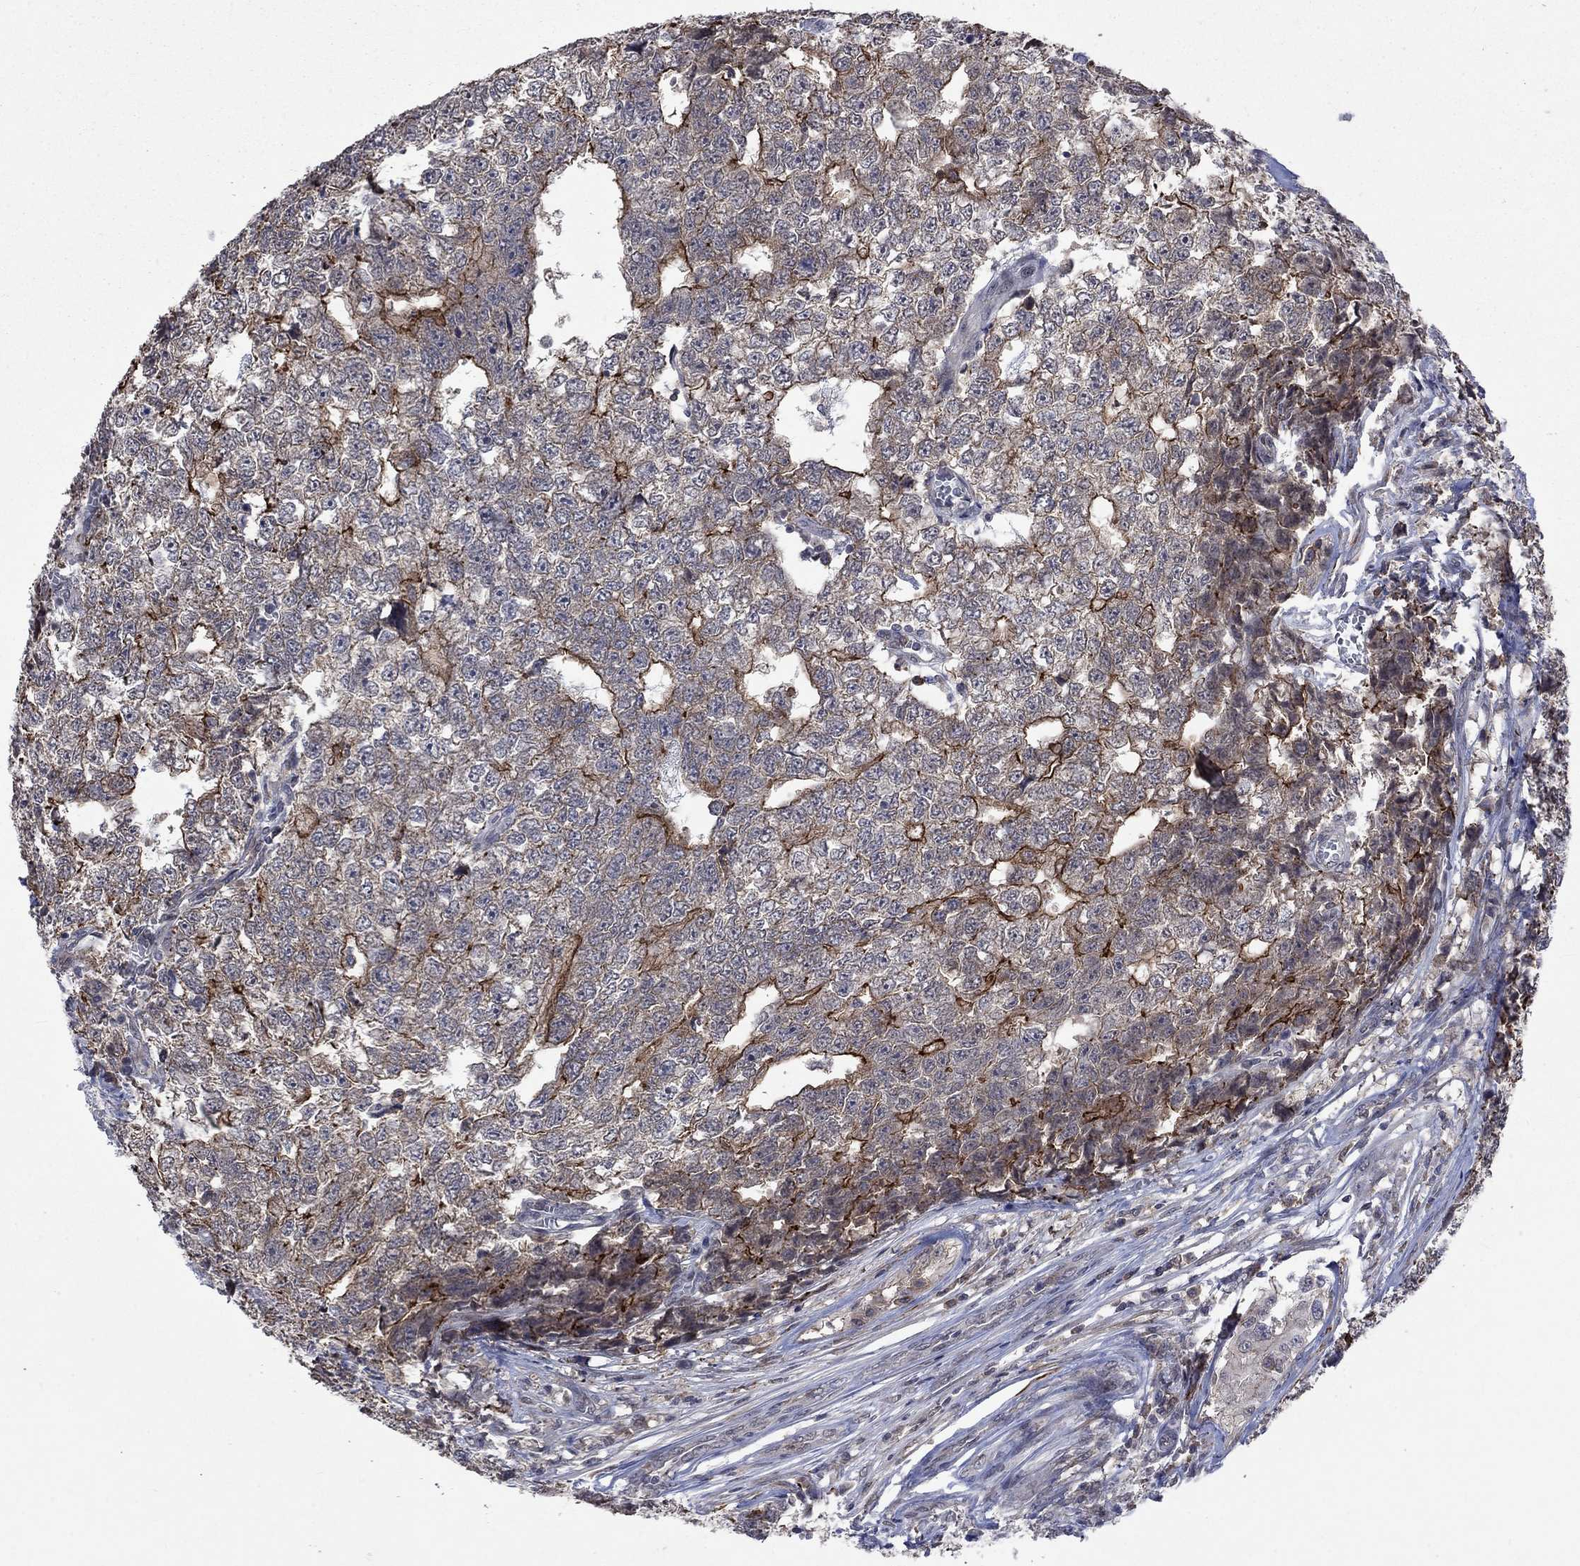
{"staining": {"intensity": "strong", "quantity": "25%-75%", "location": "cytoplasmic/membranous"}, "tissue": "testis cancer", "cell_type": "Tumor cells", "image_type": "cancer", "snomed": [{"axis": "morphology", "description": "Seminoma, NOS"}, {"axis": "morphology", "description": "Carcinoma, Embryonal, NOS"}, {"axis": "topography", "description": "Testis"}], "caption": "Tumor cells display high levels of strong cytoplasmic/membranous staining in about 25%-75% of cells in human seminoma (testis).", "gene": "PPP1R9A", "patient": {"sex": "male", "age": 22}}